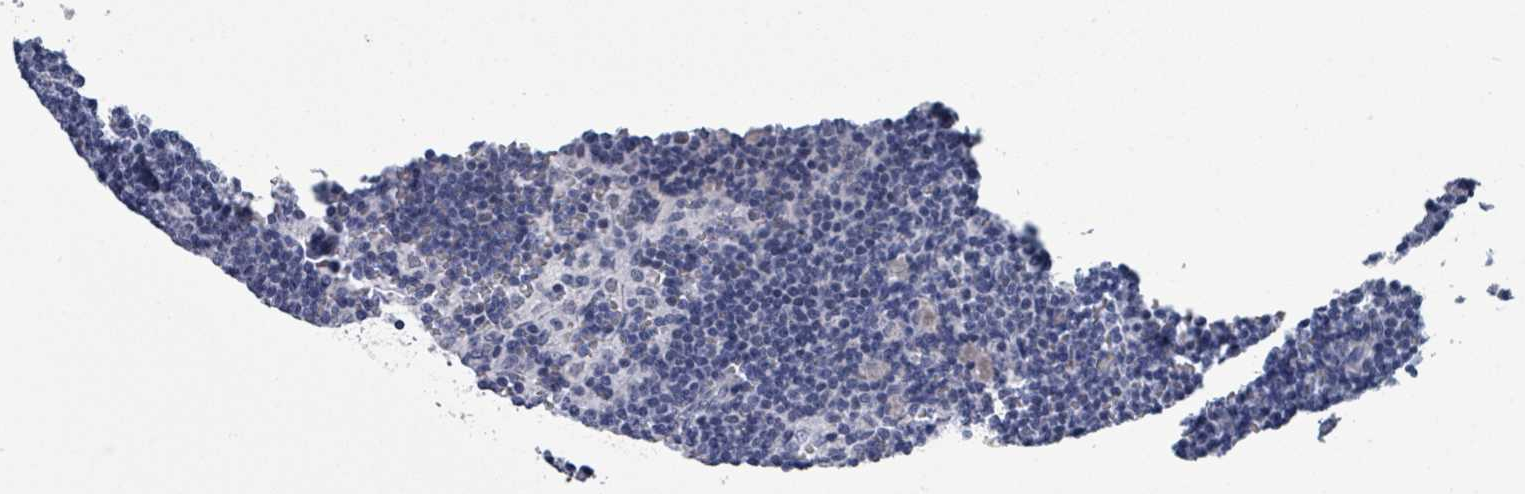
{"staining": {"intensity": "negative", "quantity": "none", "location": "none"}, "tissue": "lymph node", "cell_type": "Germinal center cells", "image_type": "normal", "snomed": [{"axis": "morphology", "description": "Normal tissue, NOS"}, {"axis": "topography", "description": "Lymph node"}], "caption": "IHC photomicrograph of benign human lymph node stained for a protein (brown), which displays no staining in germinal center cells.", "gene": "CT45A10", "patient": {"sex": "female", "age": 42}}